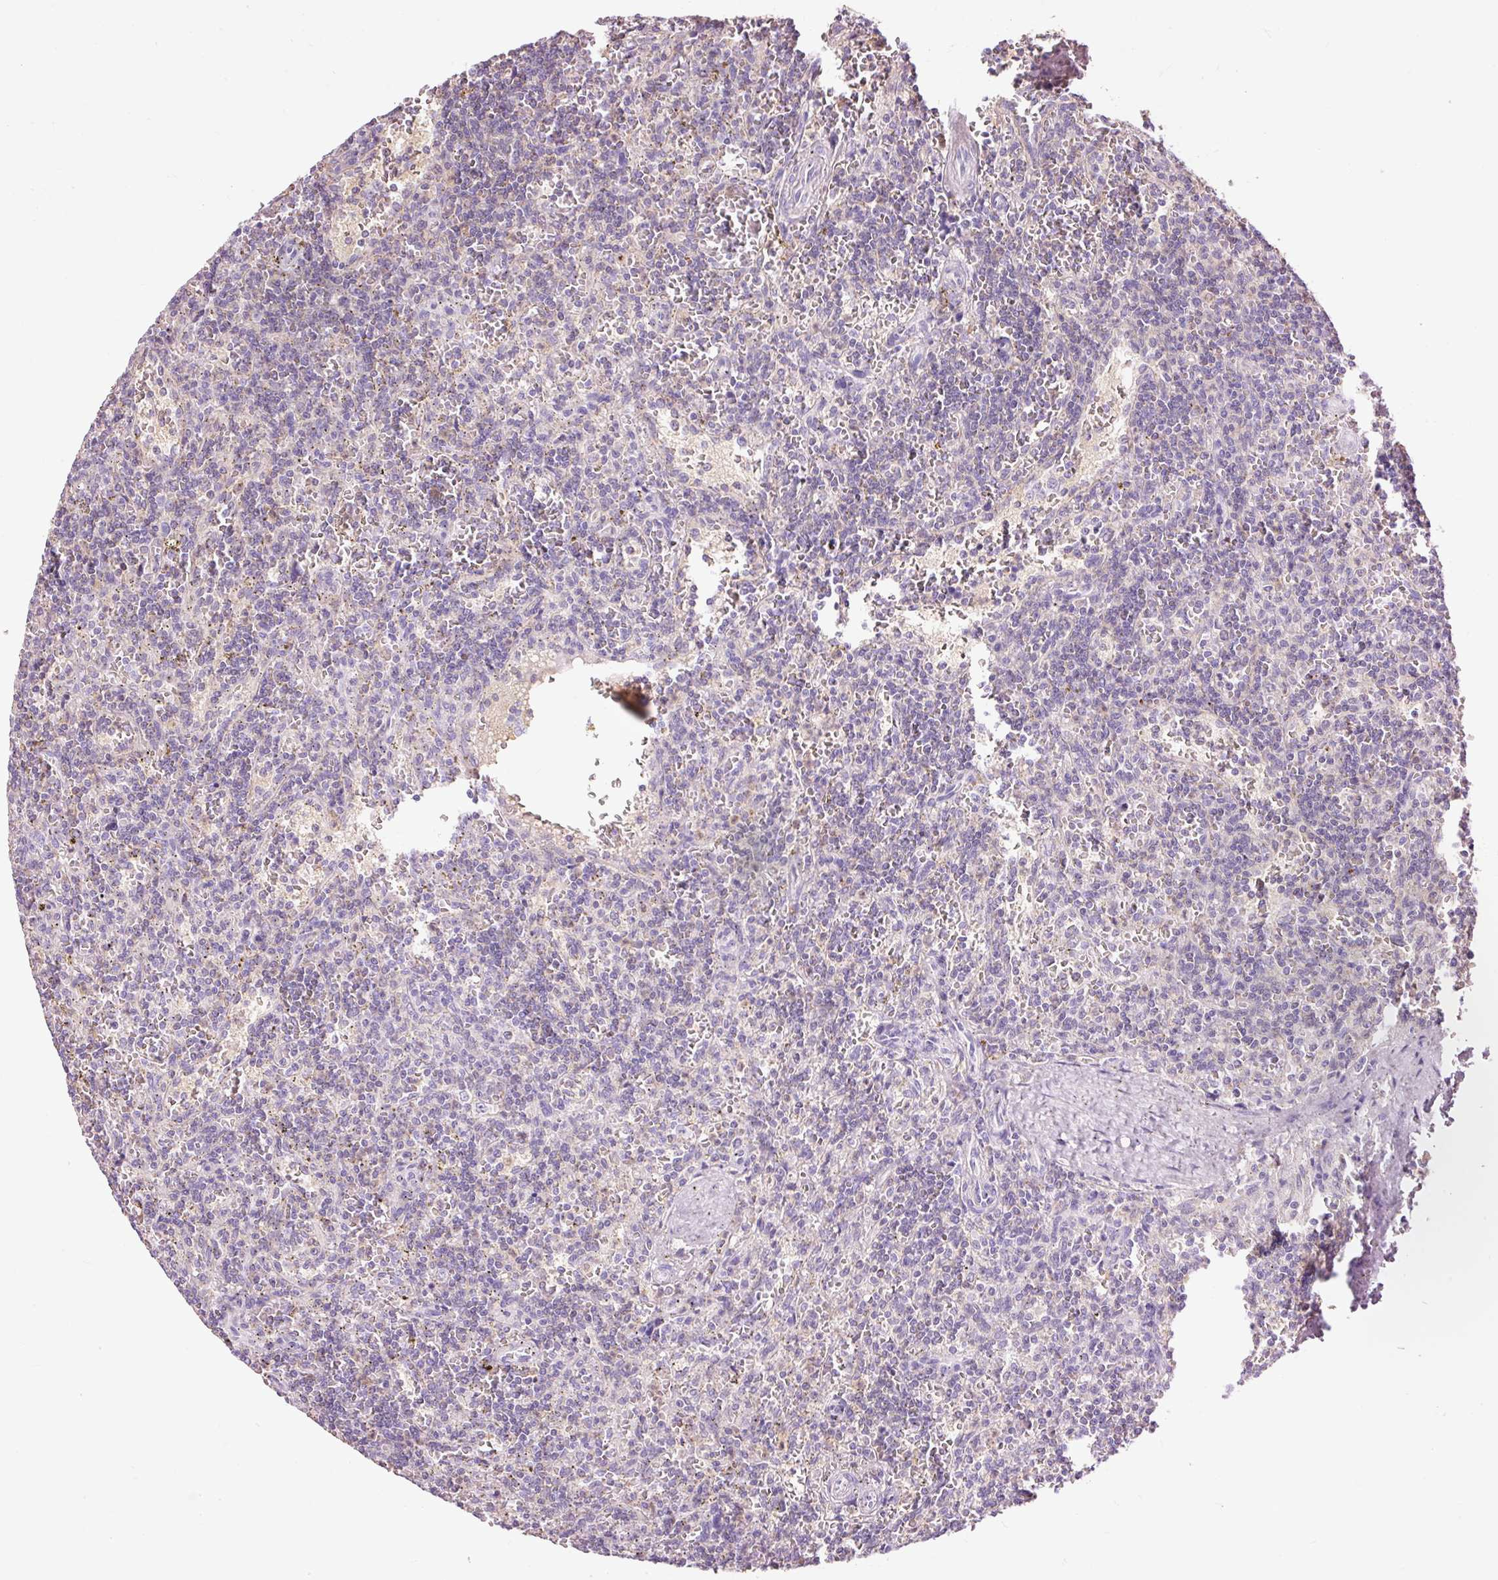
{"staining": {"intensity": "negative", "quantity": "none", "location": "none"}, "tissue": "lymphoma", "cell_type": "Tumor cells", "image_type": "cancer", "snomed": [{"axis": "morphology", "description": "Malignant lymphoma, non-Hodgkin's type, Low grade"}, {"axis": "topography", "description": "Spleen"}], "caption": "Tumor cells show no significant protein positivity in low-grade malignant lymphoma, non-Hodgkin's type.", "gene": "PRDX5", "patient": {"sex": "male", "age": 73}}